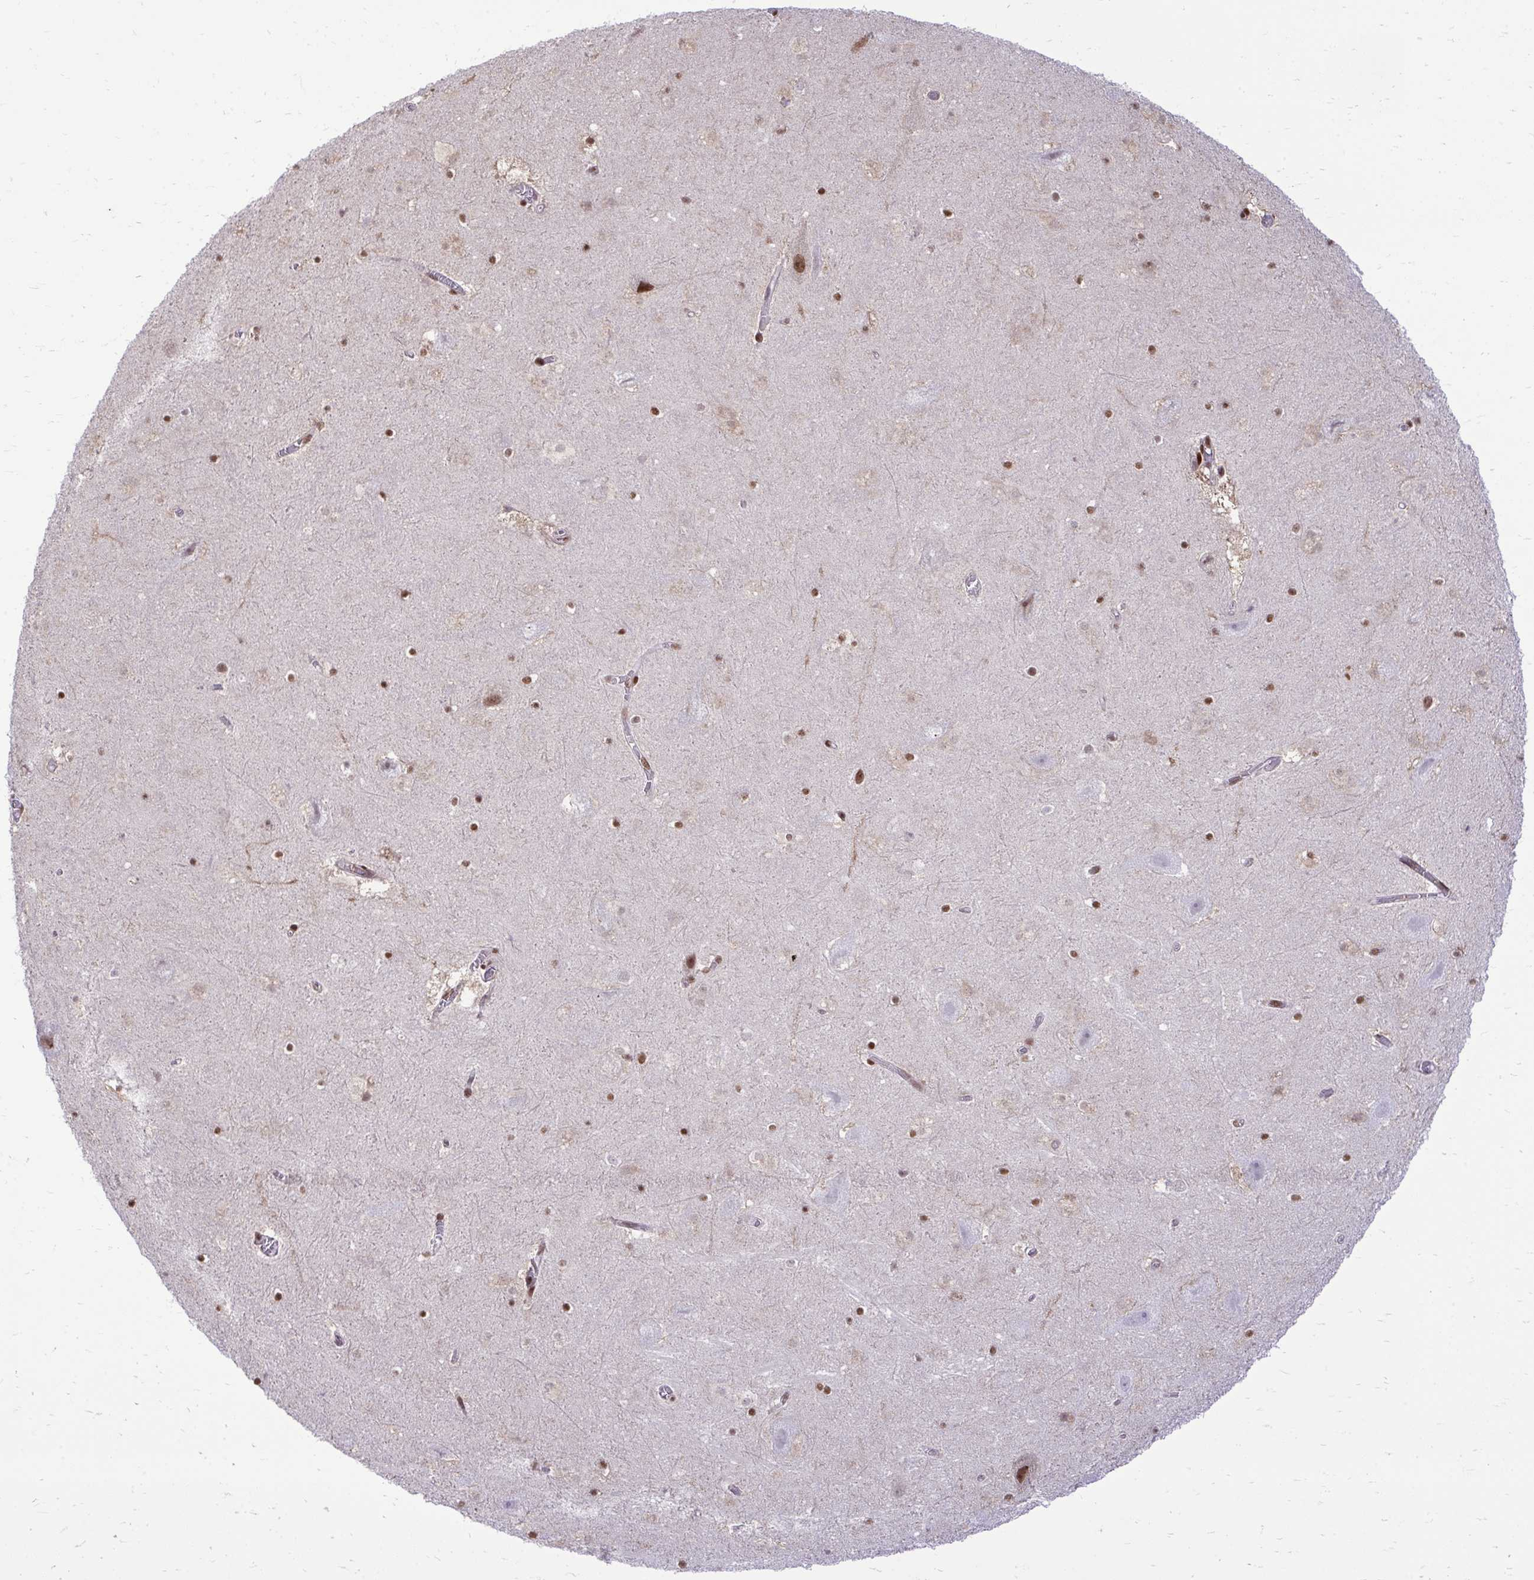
{"staining": {"intensity": "strong", "quantity": ">75%", "location": "nuclear"}, "tissue": "hippocampus", "cell_type": "Glial cells", "image_type": "normal", "snomed": [{"axis": "morphology", "description": "Normal tissue, NOS"}, {"axis": "topography", "description": "Hippocampus"}], "caption": "Immunohistochemical staining of benign human hippocampus reveals strong nuclear protein positivity in about >75% of glial cells.", "gene": "CDYL", "patient": {"sex": "female", "age": 42}}